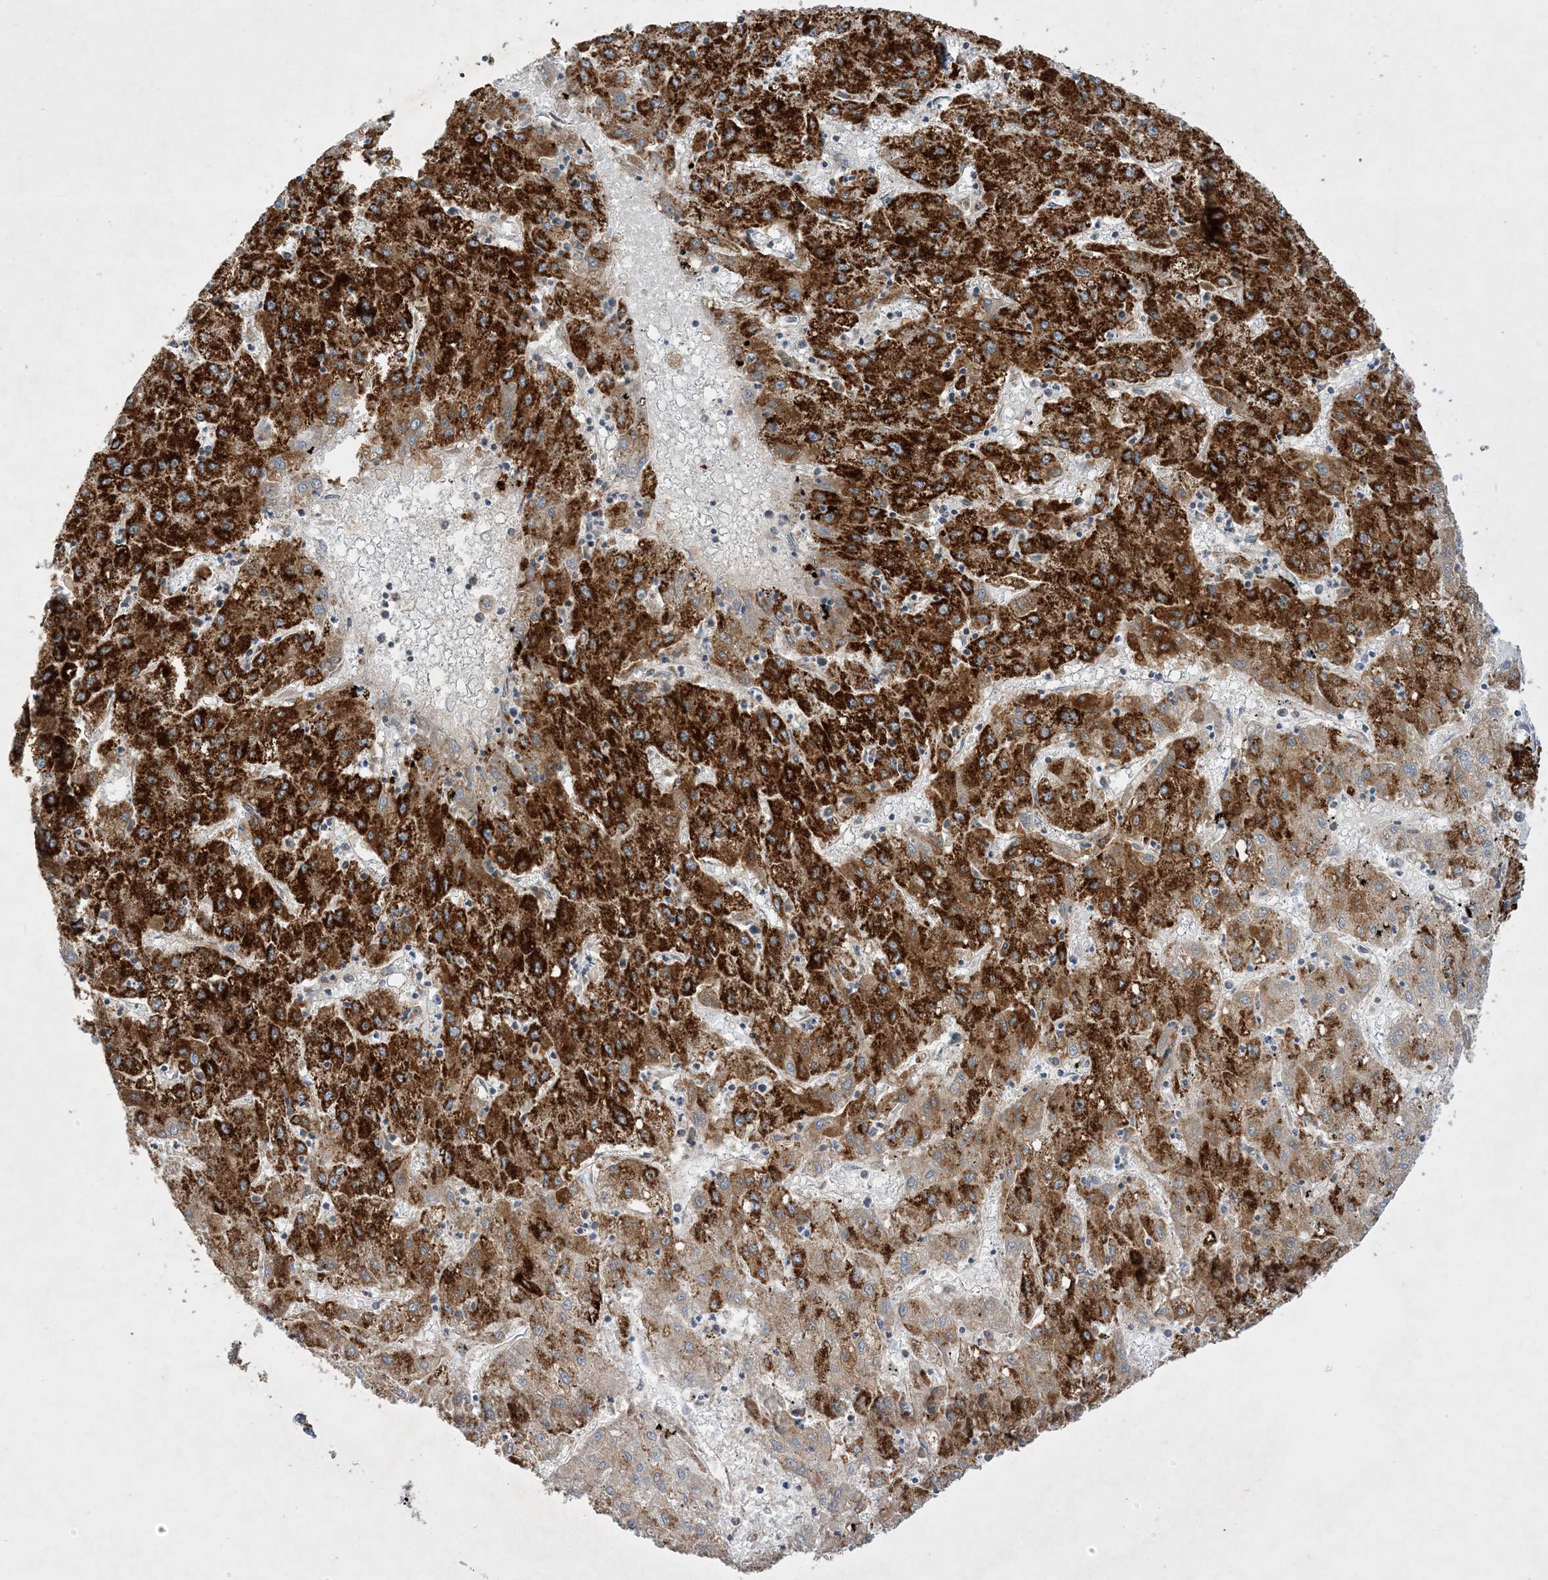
{"staining": {"intensity": "strong", "quantity": ">75%", "location": "cytoplasmic/membranous"}, "tissue": "liver cancer", "cell_type": "Tumor cells", "image_type": "cancer", "snomed": [{"axis": "morphology", "description": "Carcinoma, Hepatocellular, NOS"}, {"axis": "topography", "description": "Liver"}], "caption": "Protein expression by immunohistochemistry (IHC) exhibits strong cytoplasmic/membranous expression in approximately >75% of tumor cells in liver cancer (hepatocellular carcinoma).", "gene": "NDUFAF3", "patient": {"sex": "male", "age": 72}}